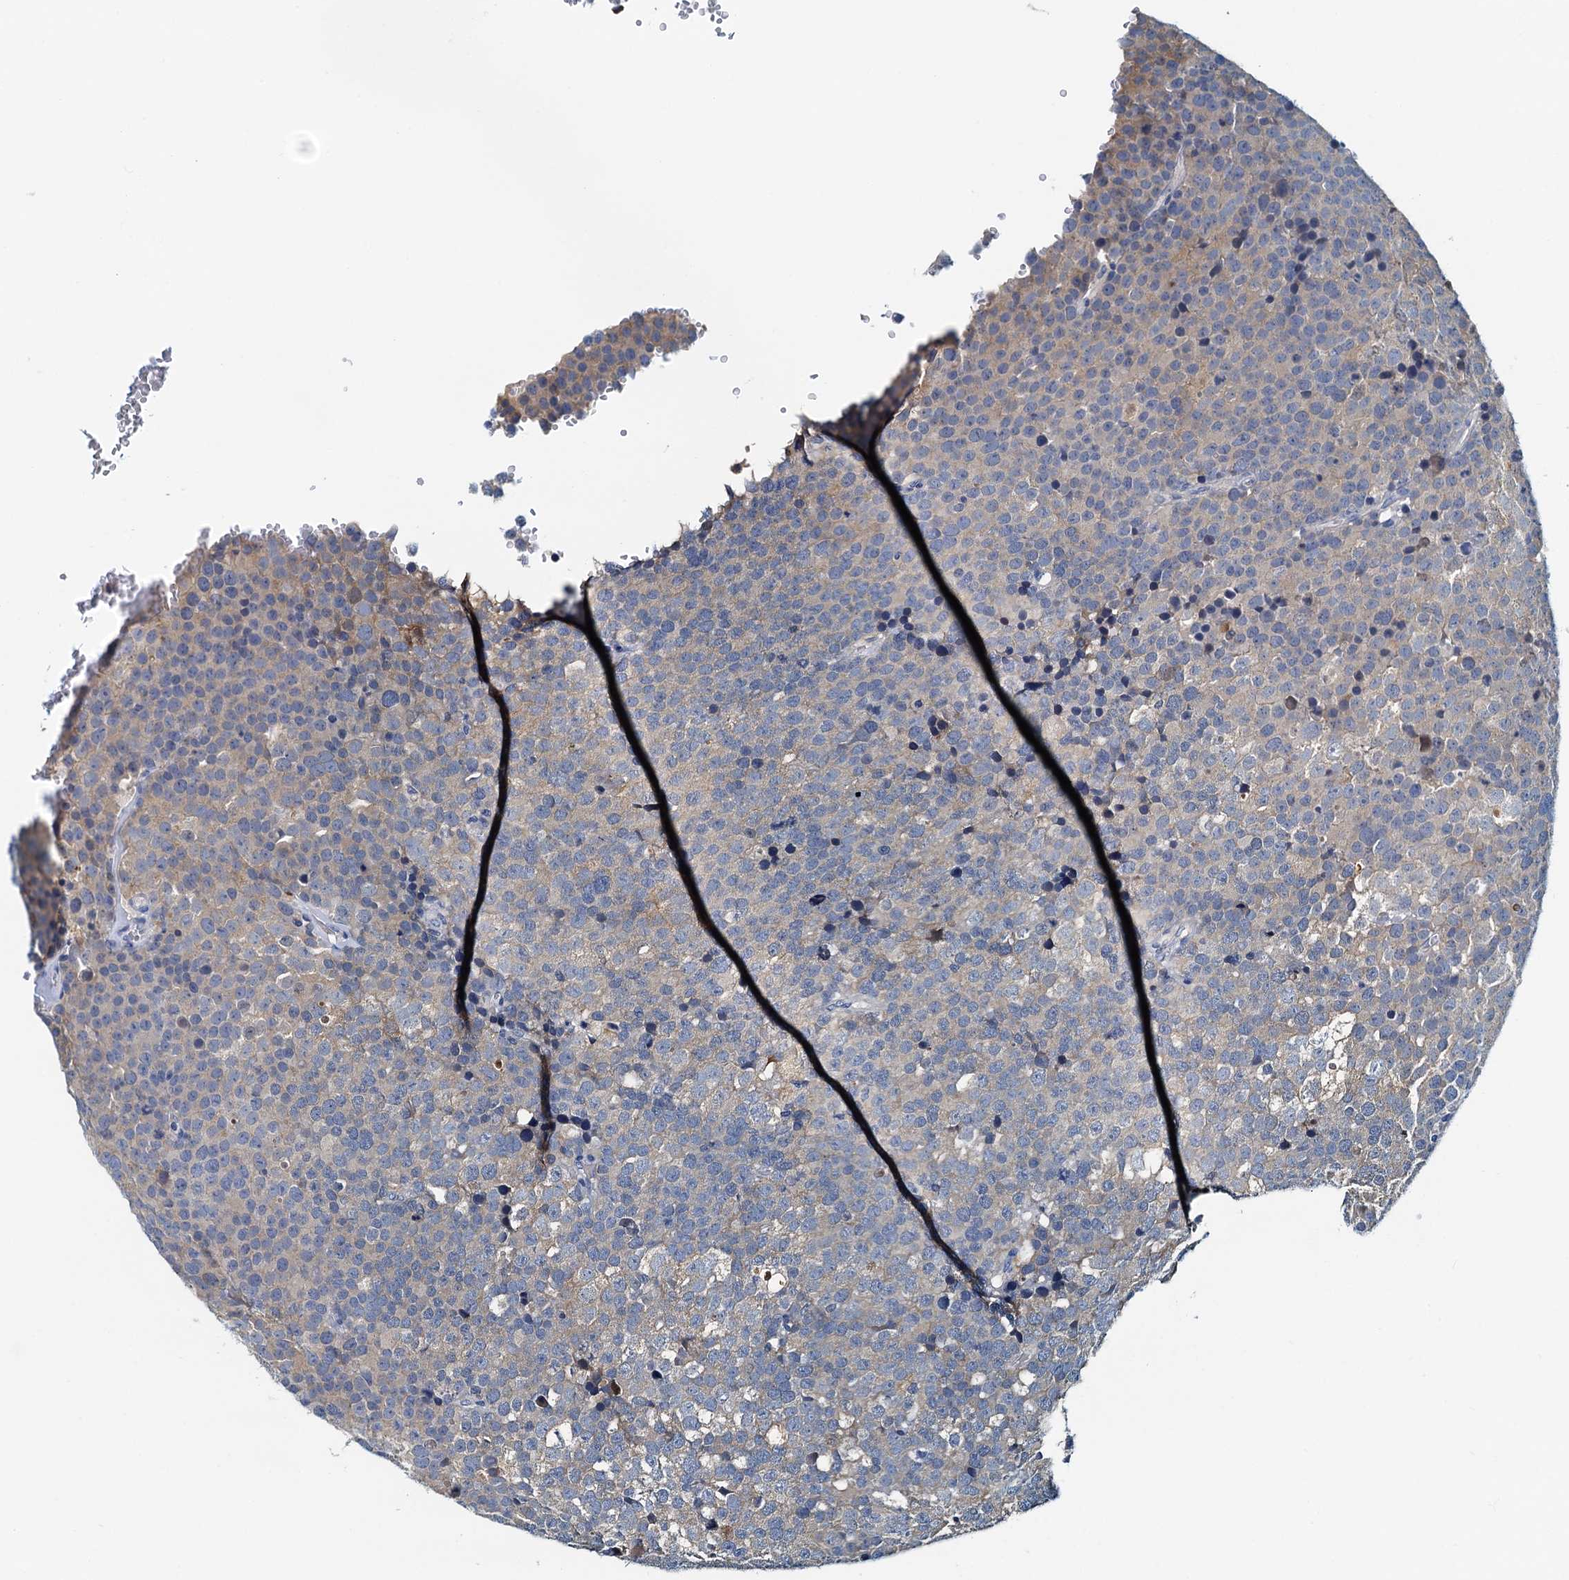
{"staining": {"intensity": "weak", "quantity": "<25%", "location": "cytoplasmic/membranous"}, "tissue": "testis cancer", "cell_type": "Tumor cells", "image_type": "cancer", "snomed": [{"axis": "morphology", "description": "Seminoma, NOS"}, {"axis": "topography", "description": "Testis"}], "caption": "IHC of testis cancer (seminoma) demonstrates no staining in tumor cells.", "gene": "DTD1", "patient": {"sex": "male", "age": 71}}